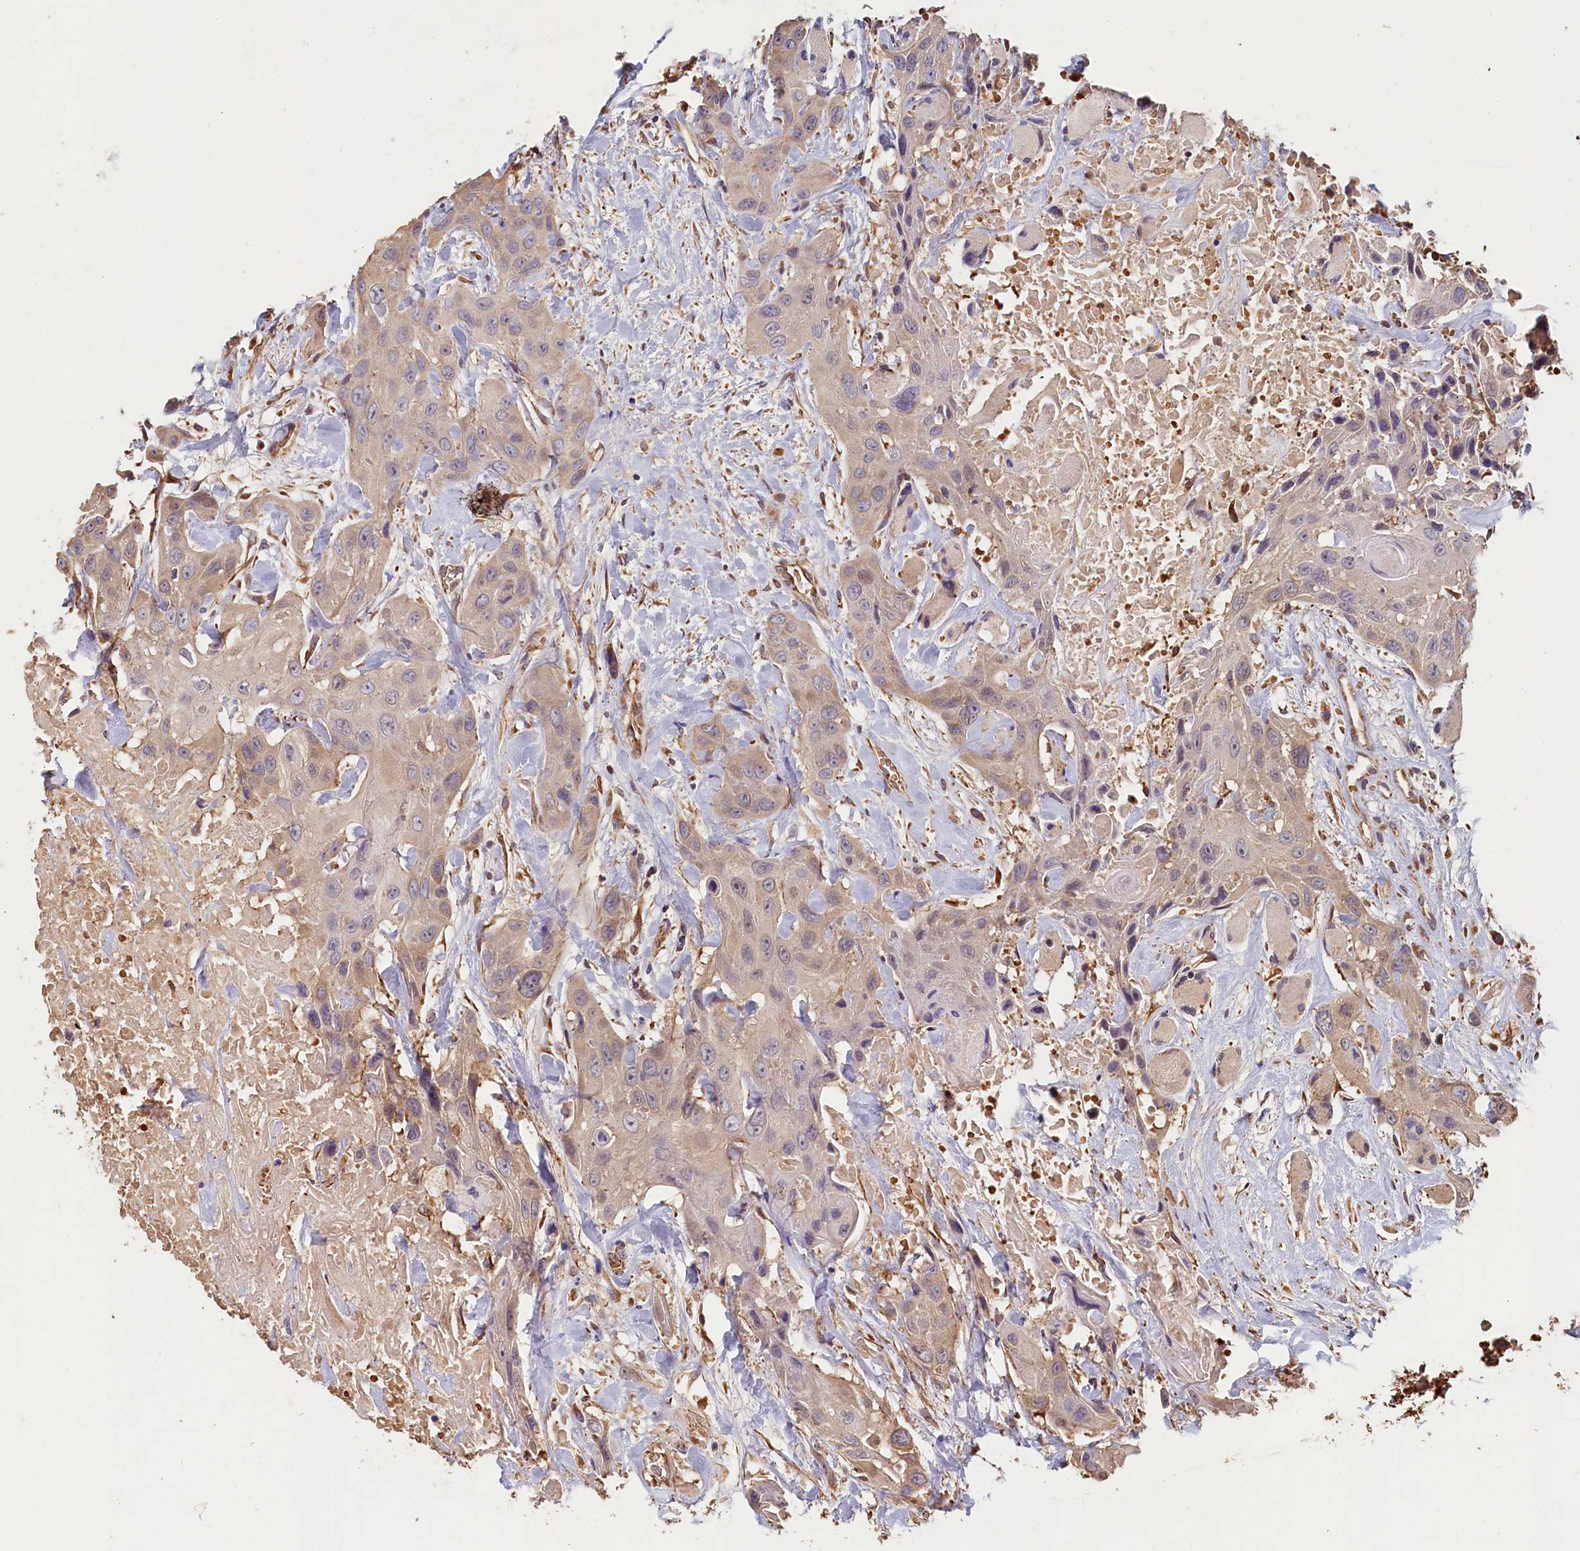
{"staining": {"intensity": "weak", "quantity": "<25%", "location": "cytoplasmic/membranous"}, "tissue": "head and neck cancer", "cell_type": "Tumor cells", "image_type": "cancer", "snomed": [{"axis": "morphology", "description": "Squamous cell carcinoma, NOS"}, {"axis": "topography", "description": "Head-Neck"}], "caption": "Human head and neck cancer stained for a protein using immunohistochemistry (IHC) shows no expression in tumor cells.", "gene": "ACSBG1", "patient": {"sex": "male", "age": 81}}